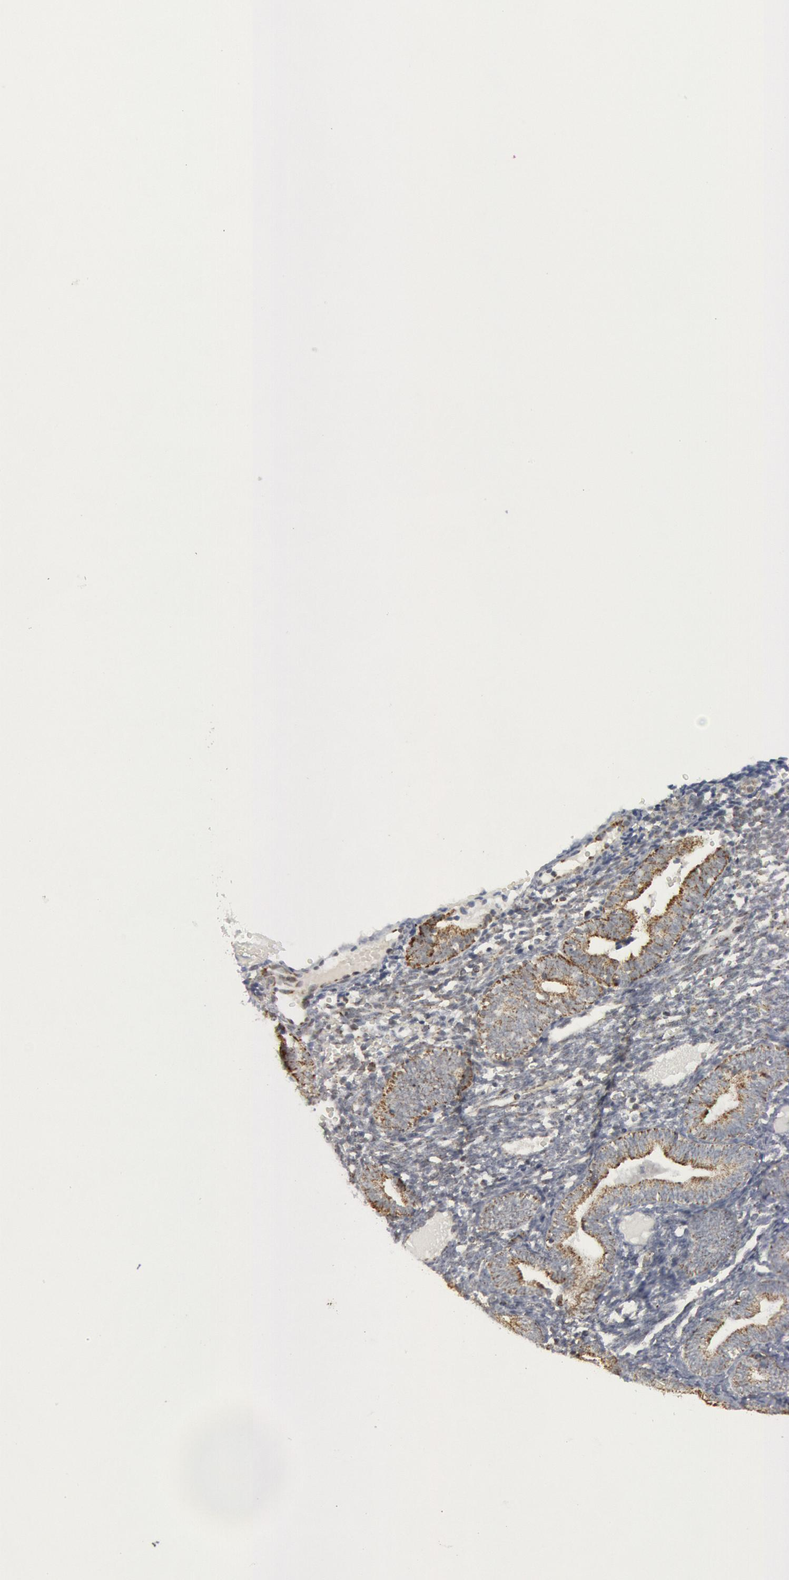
{"staining": {"intensity": "moderate", "quantity": "<25%", "location": "cytoplasmic/membranous"}, "tissue": "endometrium", "cell_type": "Cells in endometrial stroma", "image_type": "normal", "snomed": [{"axis": "morphology", "description": "Normal tissue, NOS"}, {"axis": "topography", "description": "Endometrium"}], "caption": "The histopathology image shows immunohistochemical staining of benign endometrium. There is moderate cytoplasmic/membranous staining is present in about <25% of cells in endometrial stroma.", "gene": "CASP9", "patient": {"sex": "female", "age": 61}}